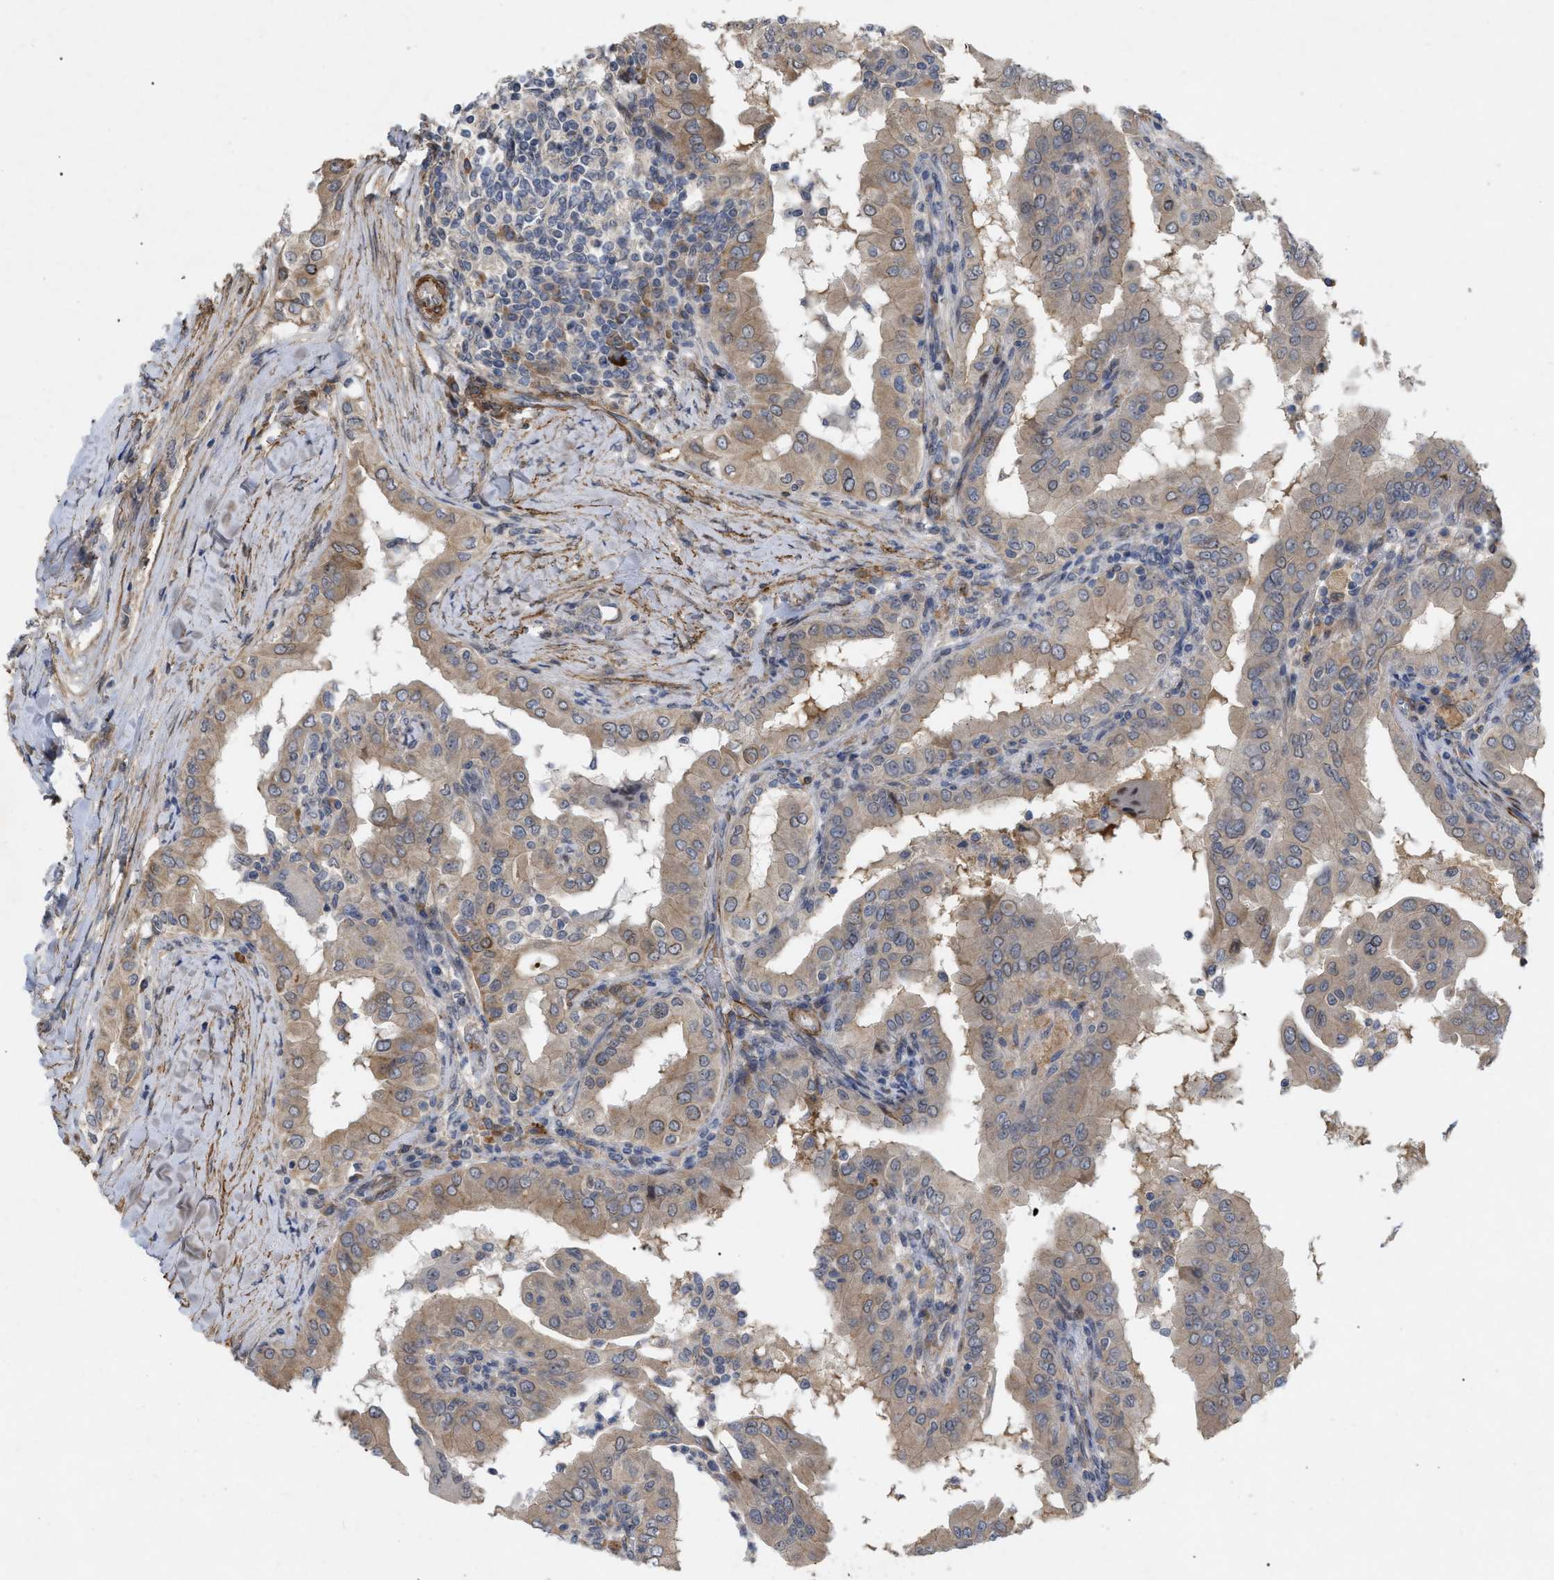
{"staining": {"intensity": "weak", "quantity": ">75%", "location": "cytoplasmic/membranous"}, "tissue": "thyroid cancer", "cell_type": "Tumor cells", "image_type": "cancer", "snomed": [{"axis": "morphology", "description": "Papillary adenocarcinoma, NOS"}, {"axis": "topography", "description": "Thyroid gland"}], "caption": "Approximately >75% of tumor cells in human thyroid cancer (papillary adenocarcinoma) demonstrate weak cytoplasmic/membranous protein expression as visualized by brown immunohistochemical staining.", "gene": "ST6GALNAC6", "patient": {"sex": "male", "age": 33}}